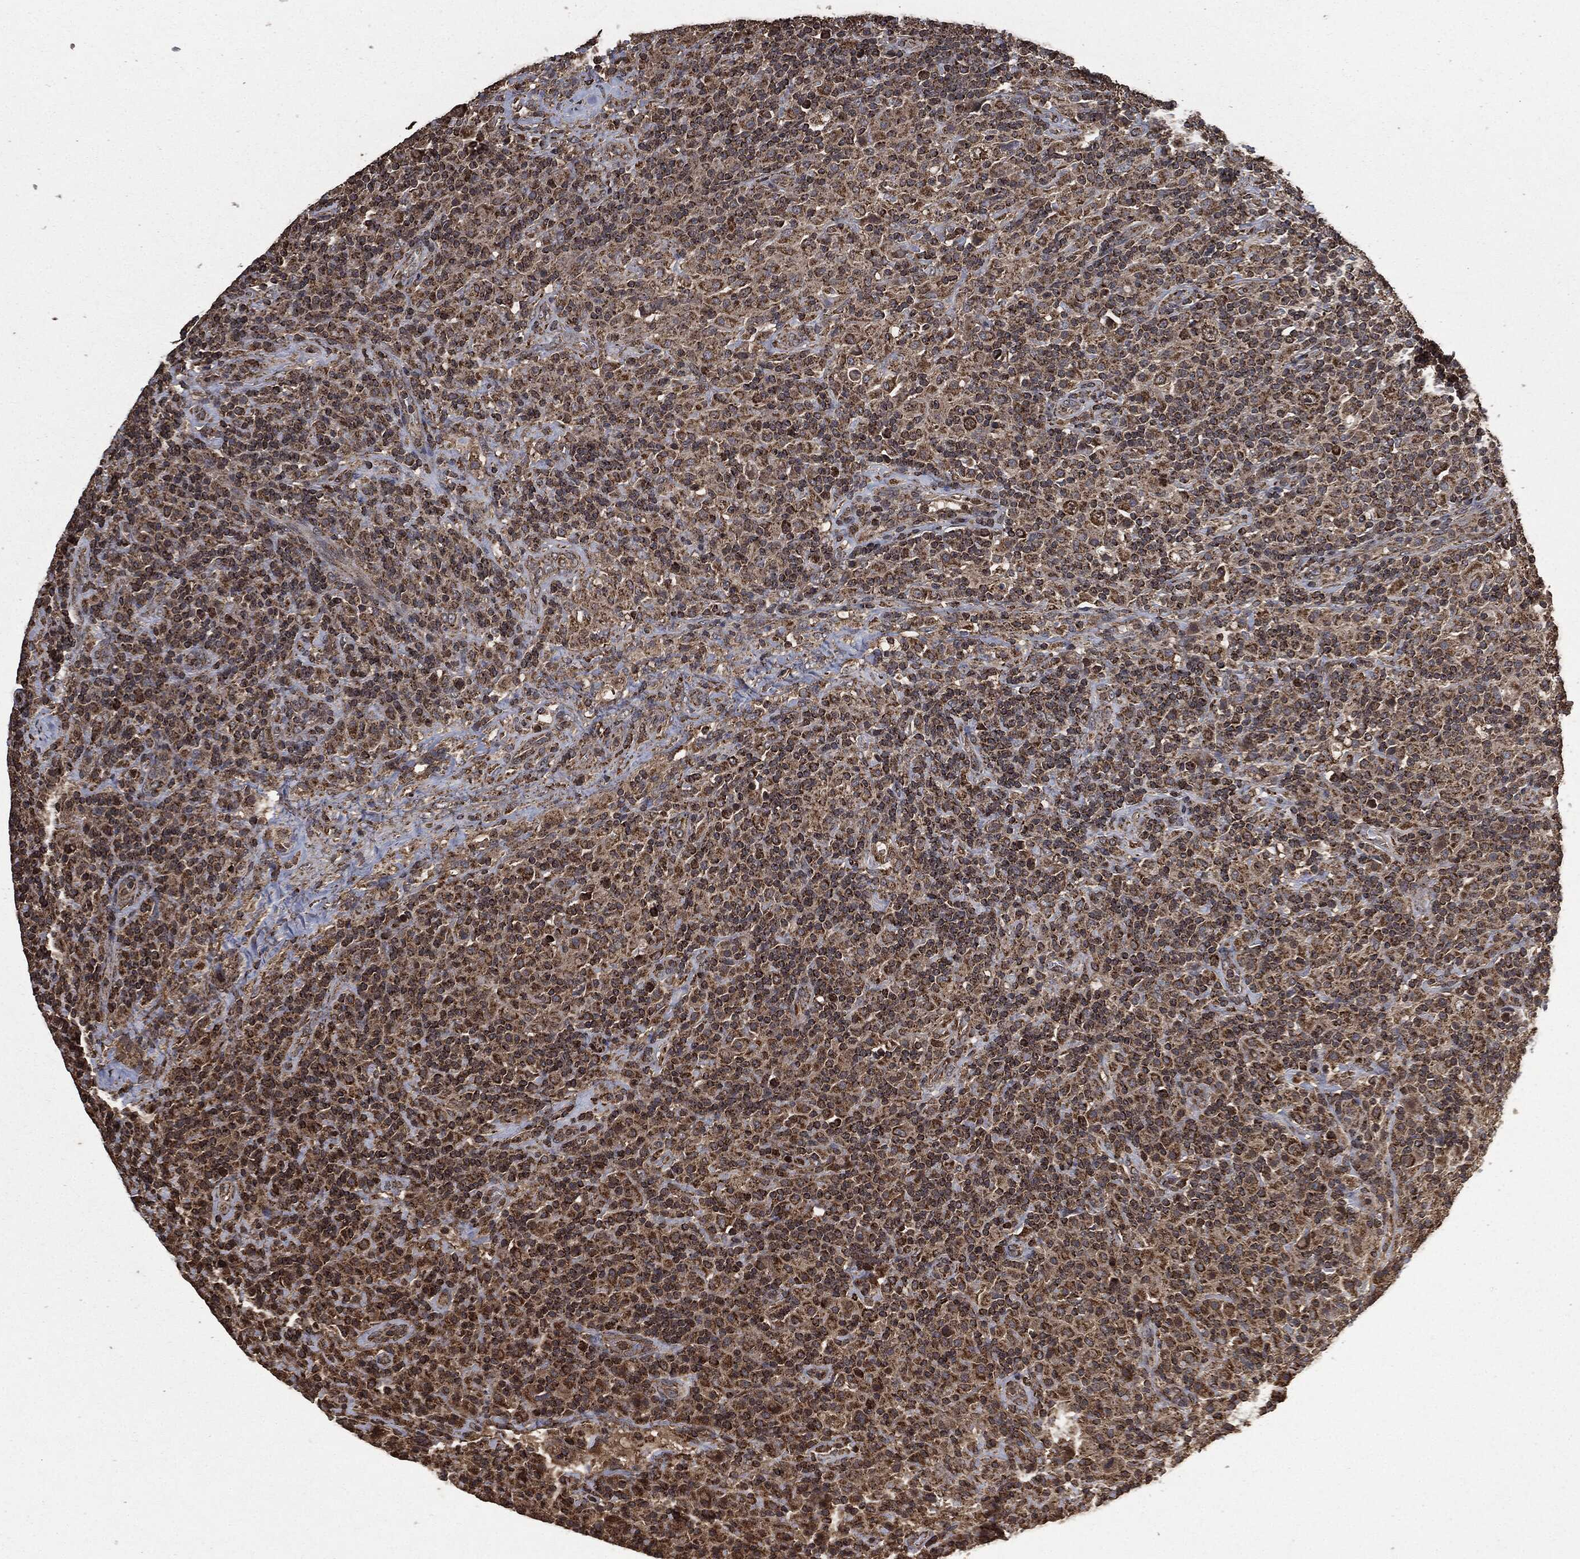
{"staining": {"intensity": "strong", "quantity": ">75%", "location": "cytoplasmic/membranous"}, "tissue": "lymphoma", "cell_type": "Tumor cells", "image_type": "cancer", "snomed": [{"axis": "morphology", "description": "Hodgkin's disease, NOS"}, {"axis": "topography", "description": "Lymph node"}], "caption": "This is an image of IHC staining of Hodgkin's disease, which shows strong staining in the cytoplasmic/membranous of tumor cells.", "gene": "LIG3", "patient": {"sex": "male", "age": 70}}